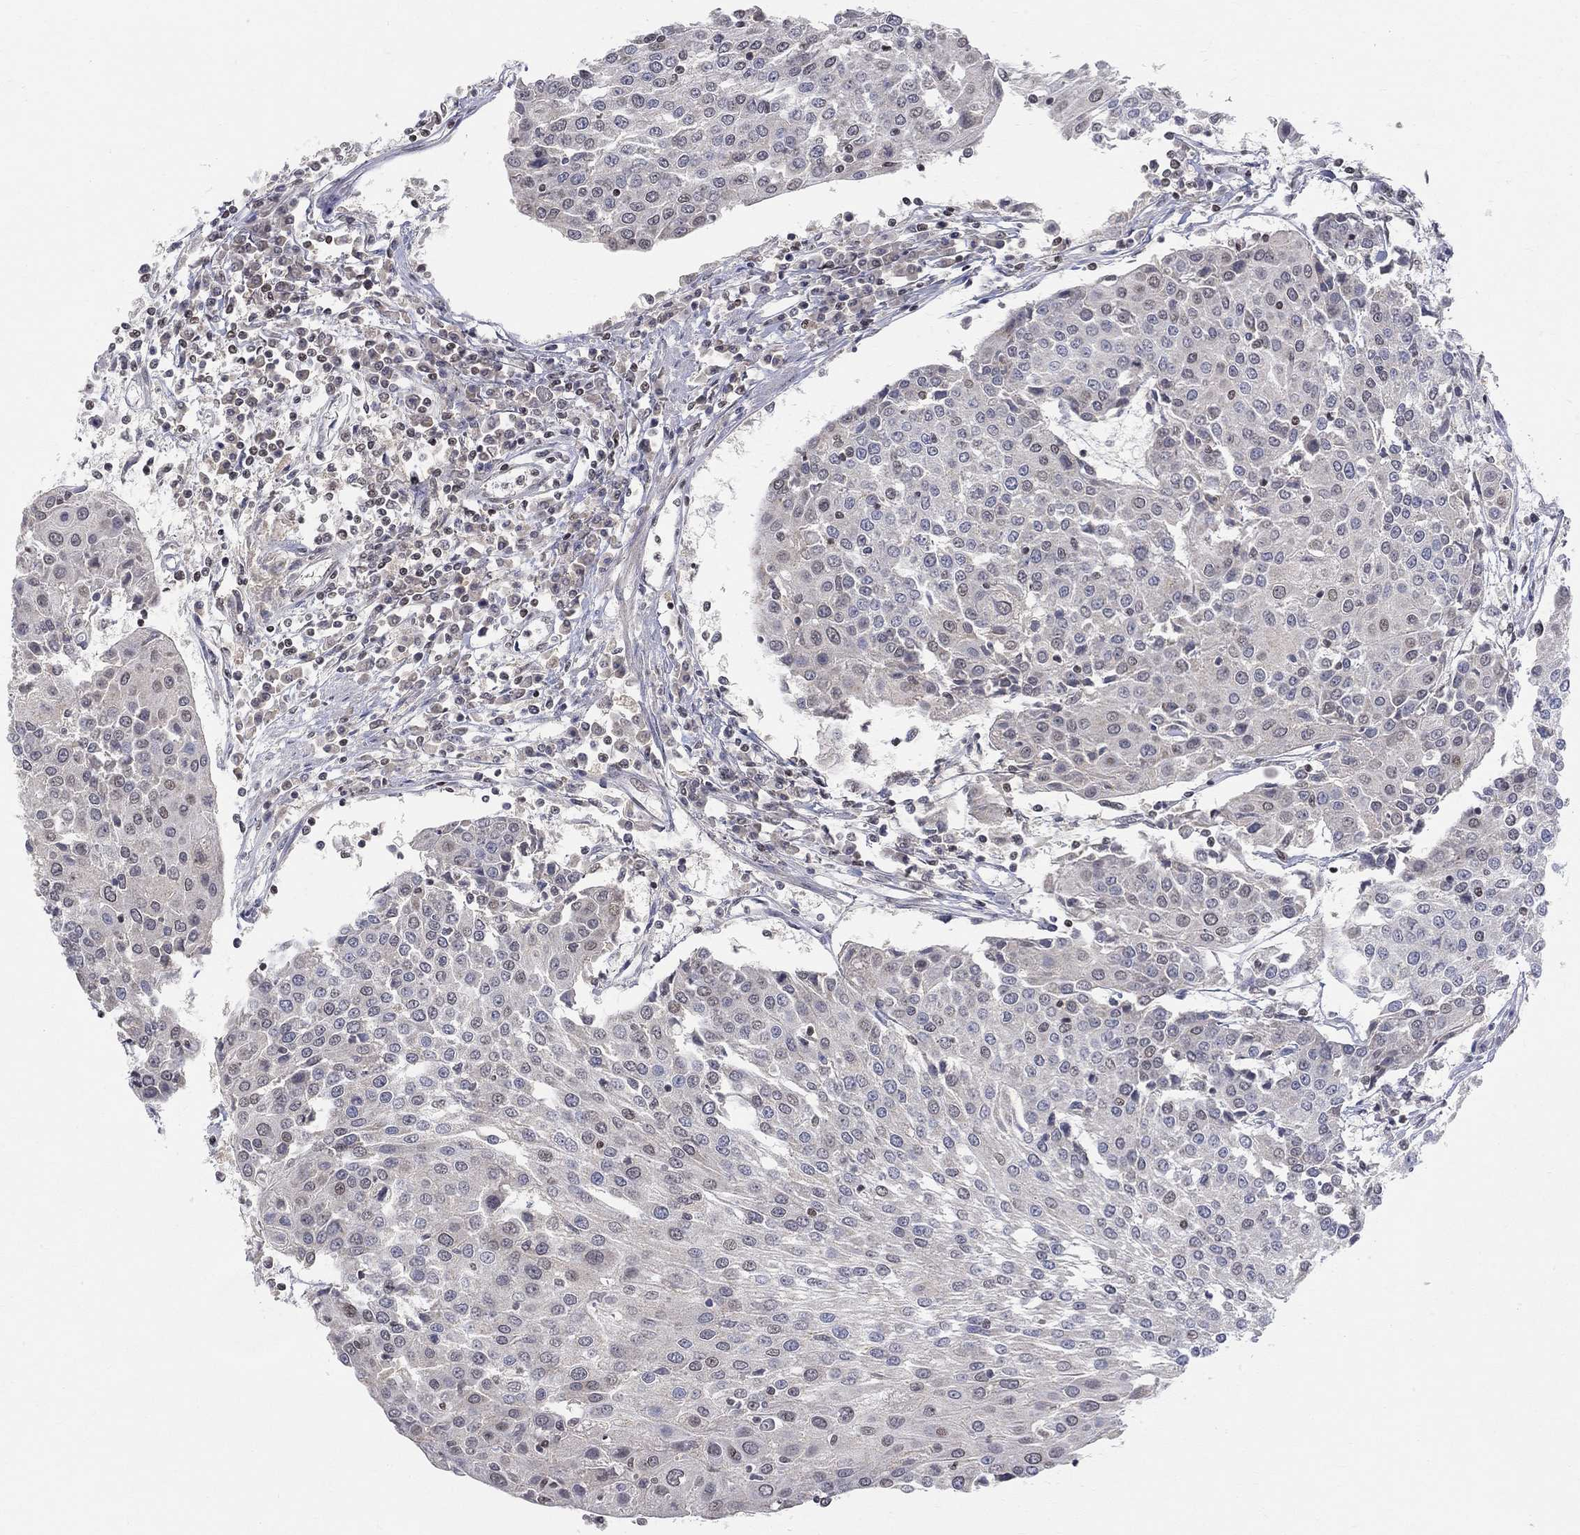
{"staining": {"intensity": "negative", "quantity": "none", "location": "none"}, "tissue": "urothelial cancer", "cell_type": "Tumor cells", "image_type": "cancer", "snomed": [{"axis": "morphology", "description": "Urothelial carcinoma, High grade"}, {"axis": "topography", "description": "Urinary bladder"}], "caption": "Immunohistochemical staining of human urothelial carcinoma (high-grade) displays no significant positivity in tumor cells.", "gene": "KLF12", "patient": {"sex": "female", "age": 85}}